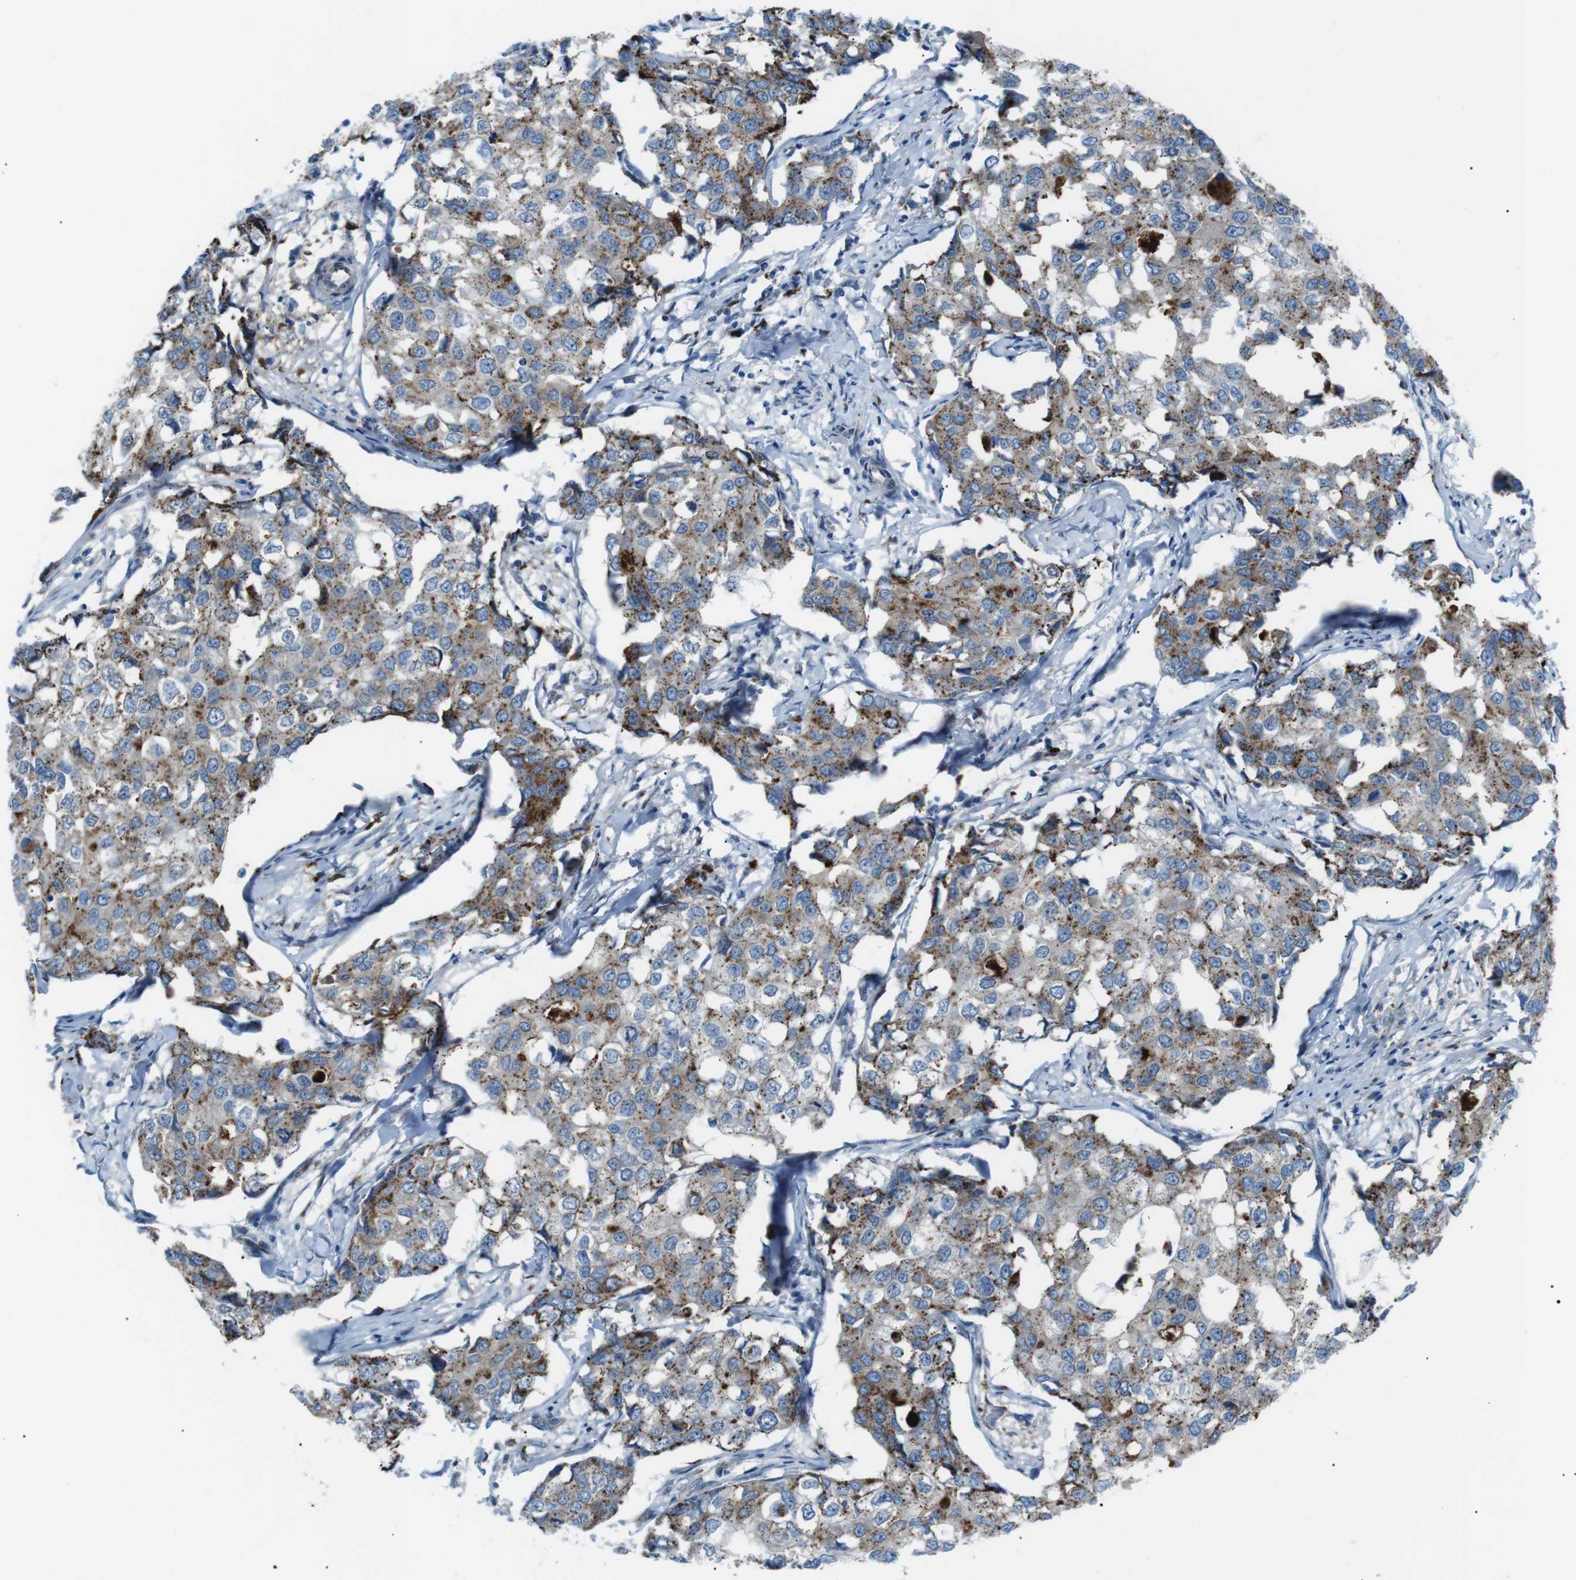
{"staining": {"intensity": "moderate", "quantity": ">75%", "location": "cytoplasmic/membranous"}, "tissue": "breast cancer", "cell_type": "Tumor cells", "image_type": "cancer", "snomed": [{"axis": "morphology", "description": "Duct carcinoma"}, {"axis": "topography", "description": "Breast"}], "caption": "Breast invasive ductal carcinoma stained for a protein shows moderate cytoplasmic/membranous positivity in tumor cells.", "gene": "B4GALNT2", "patient": {"sex": "female", "age": 27}}